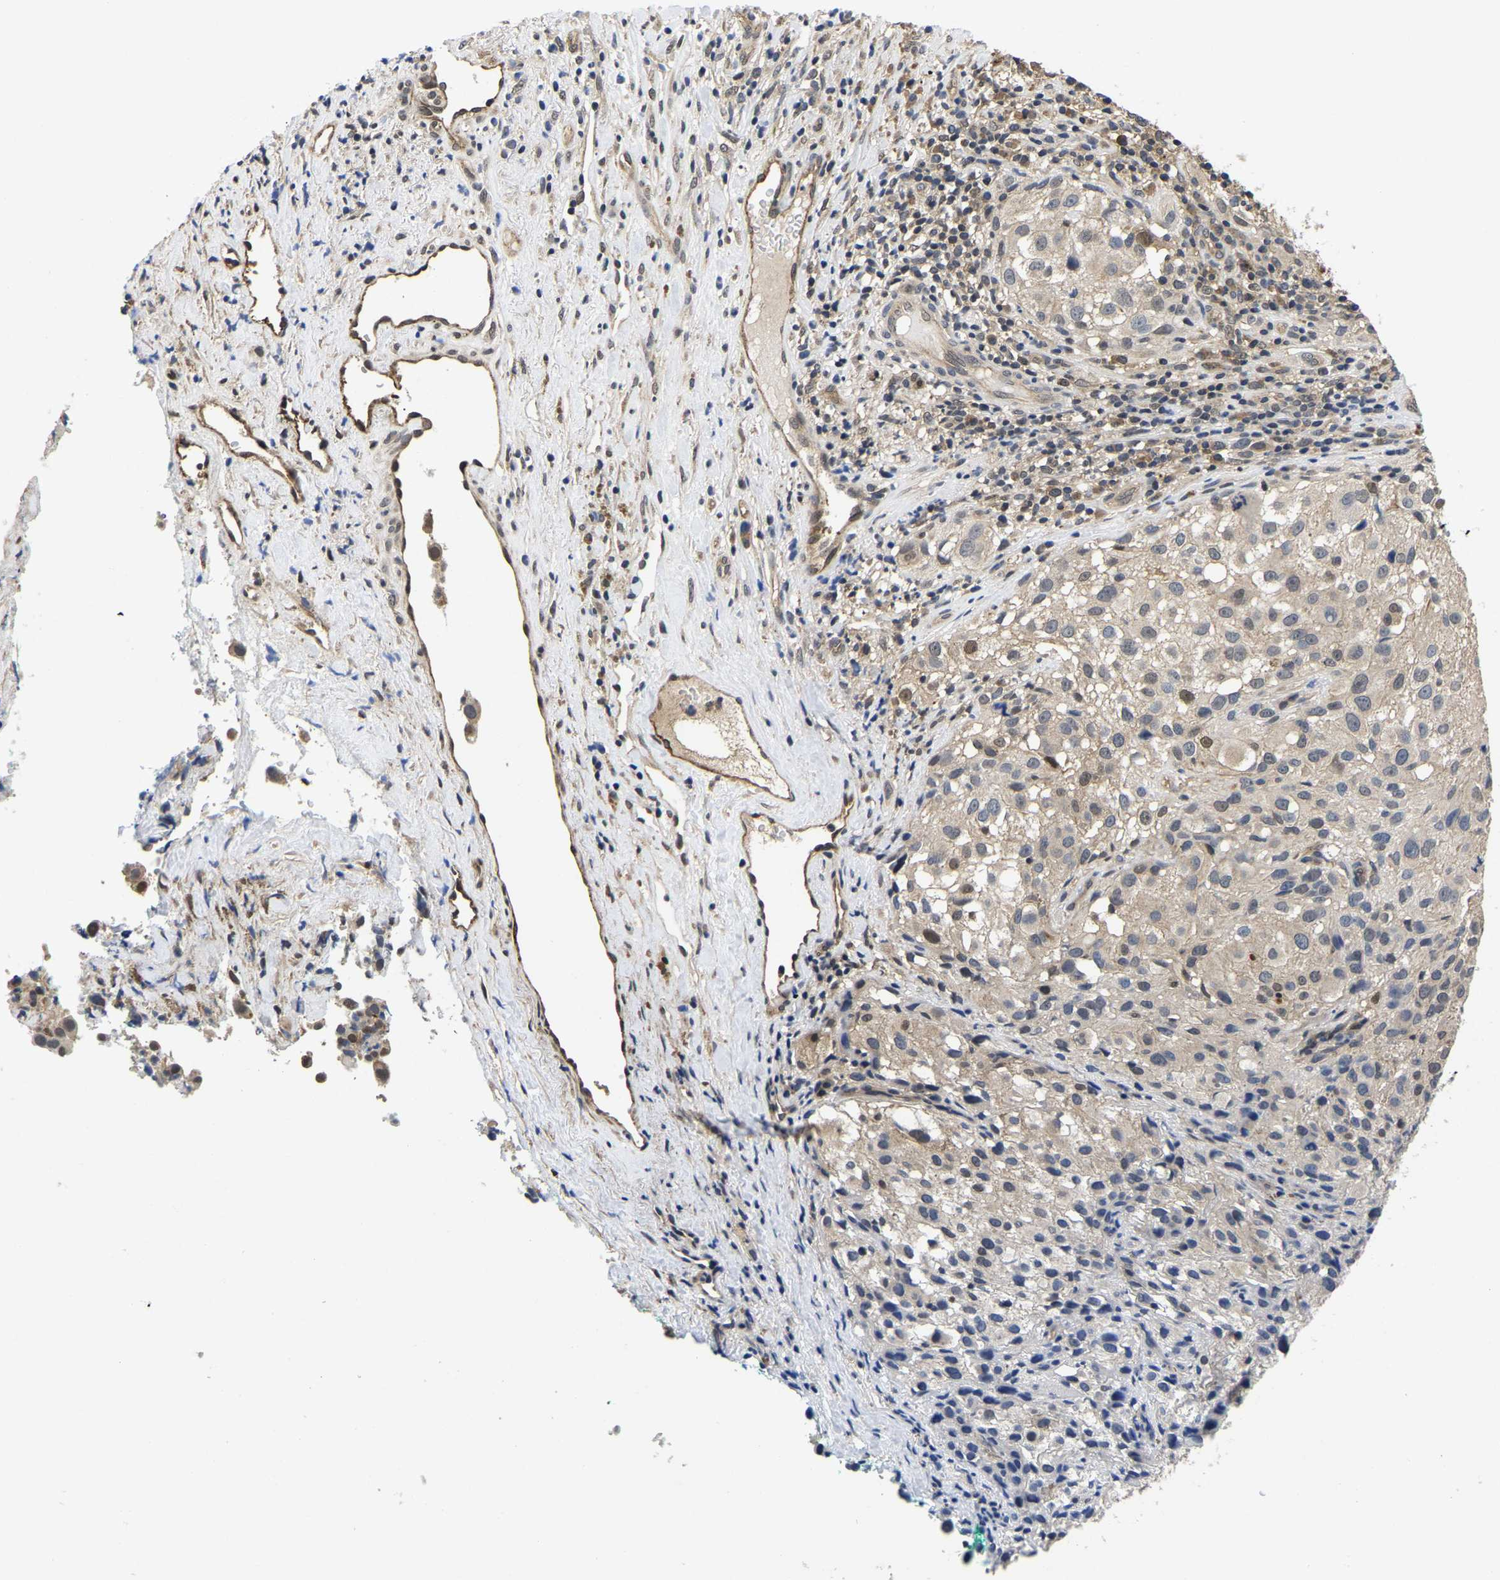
{"staining": {"intensity": "weak", "quantity": "<25%", "location": "nuclear"}, "tissue": "melanoma", "cell_type": "Tumor cells", "image_type": "cancer", "snomed": [{"axis": "morphology", "description": "Necrosis, NOS"}, {"axis": "morphology", "description": "Malignant melanoma, NOS"}, {"axis": "topography", "description": "Skin"}], "caption": "The micrograph exhibits no staining of tumor cells in malignant melanoma.", "gene": "MCOLN2", "patient": {"sex": "female", "age": 87}}